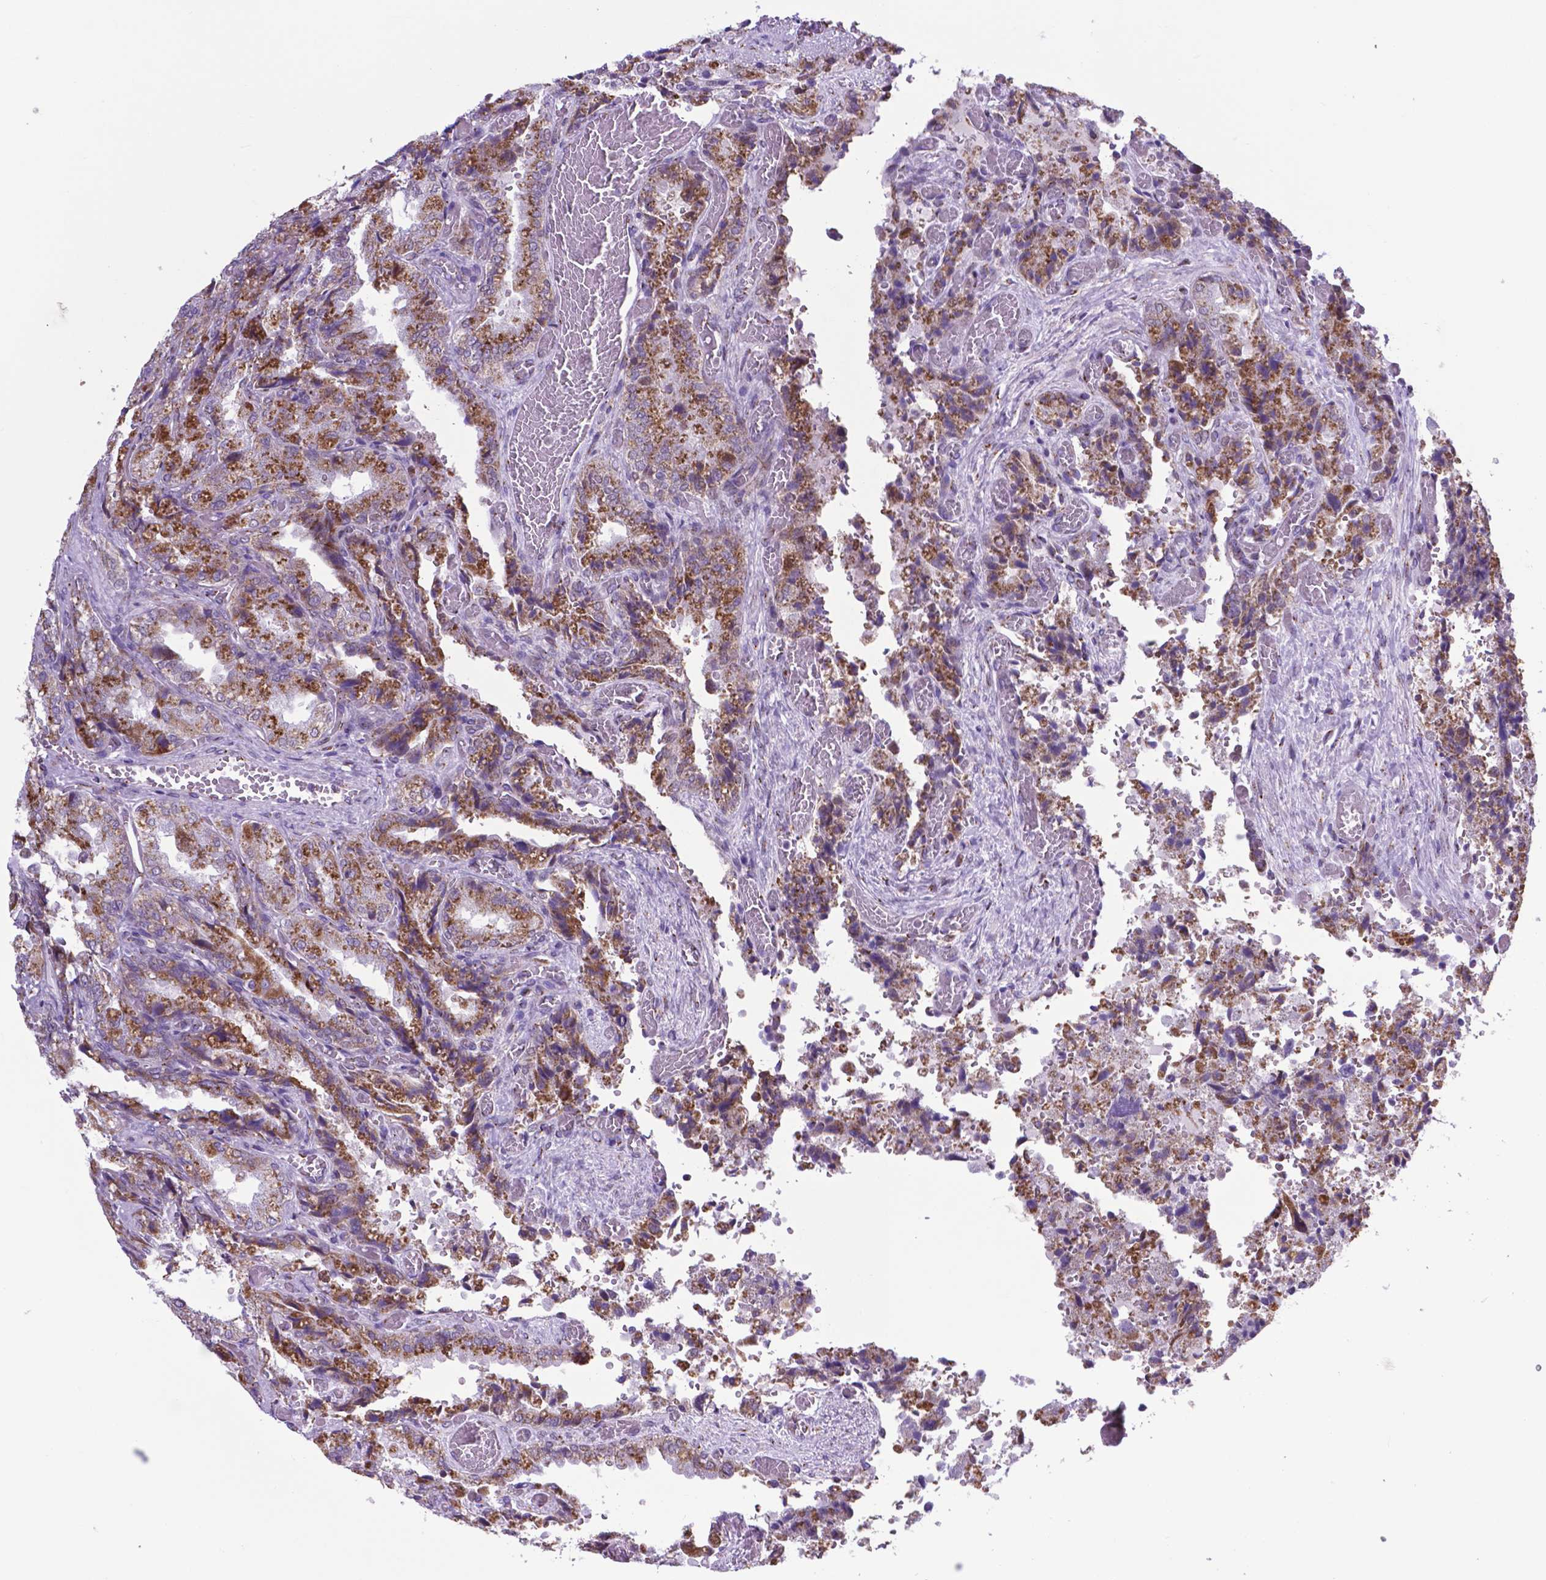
{"staining": {"intensity": "moderate", "quantity": ">75%", "location": "cytoplasmic/membranous"}, "tissue": "seminal vesicle", "cell_type": "Glandular cells", "image_type": "normal", "snomed": [{"axis": "morphology", "description": "Normal tissue, NOS"}, {"axis": "topography", "description": "Seminal veicle"}], "caption": "Immunohistochemistry (IHC) micrograph of normal seminal vesicle: seminal vesicle stained using IHC displays medium levels of moderate protein expression localized specifically in the cytoplasmic/membranous of glandular cells, appearing as a cytoplasmic/membranous brown color.", "gene": "MRPL10", "patient": {"sex": "male", "age": 57}}